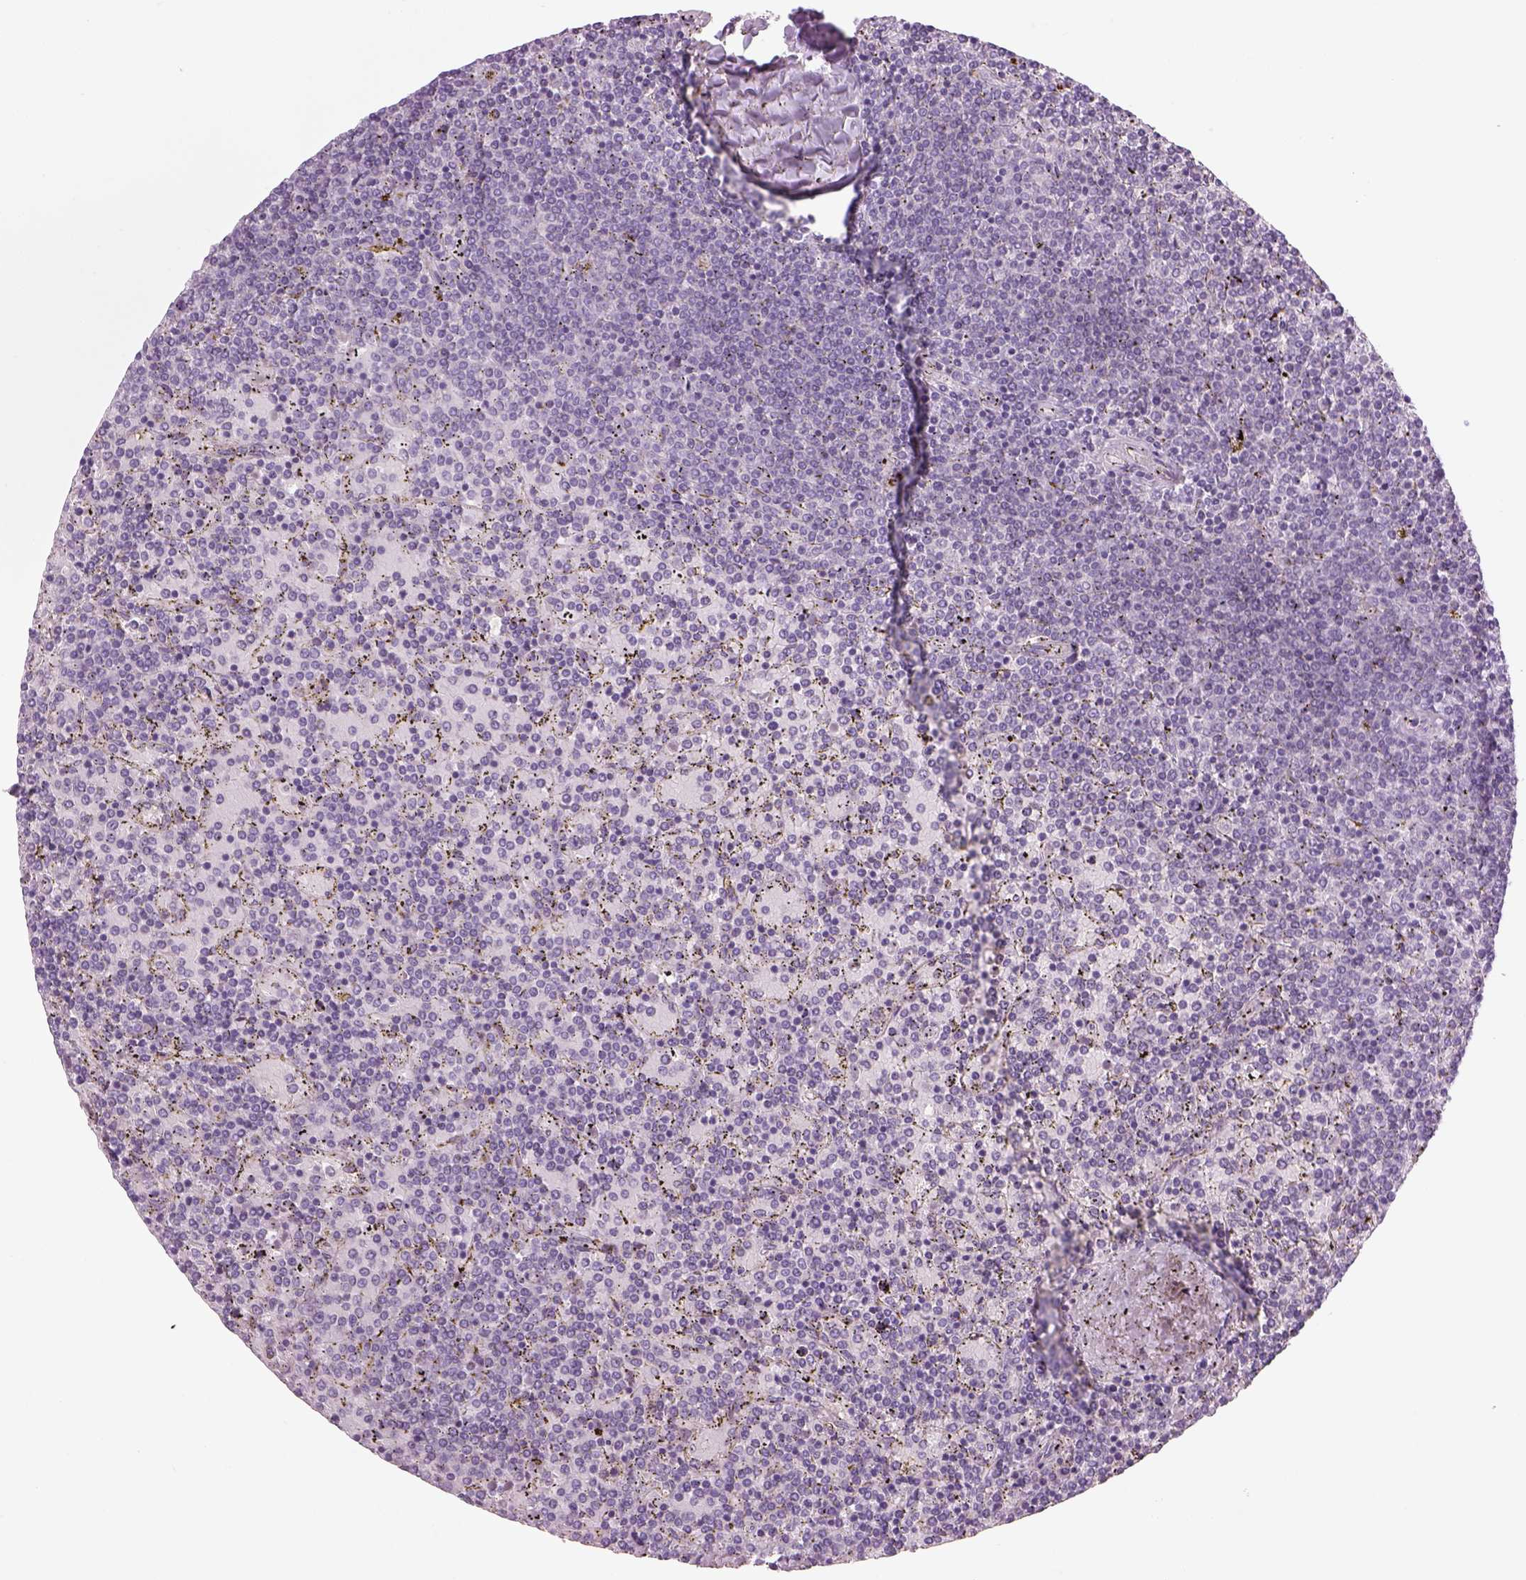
{"staining": {"intensity": "negative", "quantity": "none", "location": "none"}, "tissue": "lymphoma", "cell_type": "Tumor cells", "image_type": "cancer", "snomed": [{"axis": "morphology", "description": "Malignant lymphoma, non-Hodgkin's type, Low grade"}, {"axis": "topography", "description": "Spleen"}], "caption": "This is an immunohistochemistry micrograph of human lymphoma. There is no positivity in tumor cells.", "gene": "MDH1B", "patient": {"sex": "female", "age": 77}}